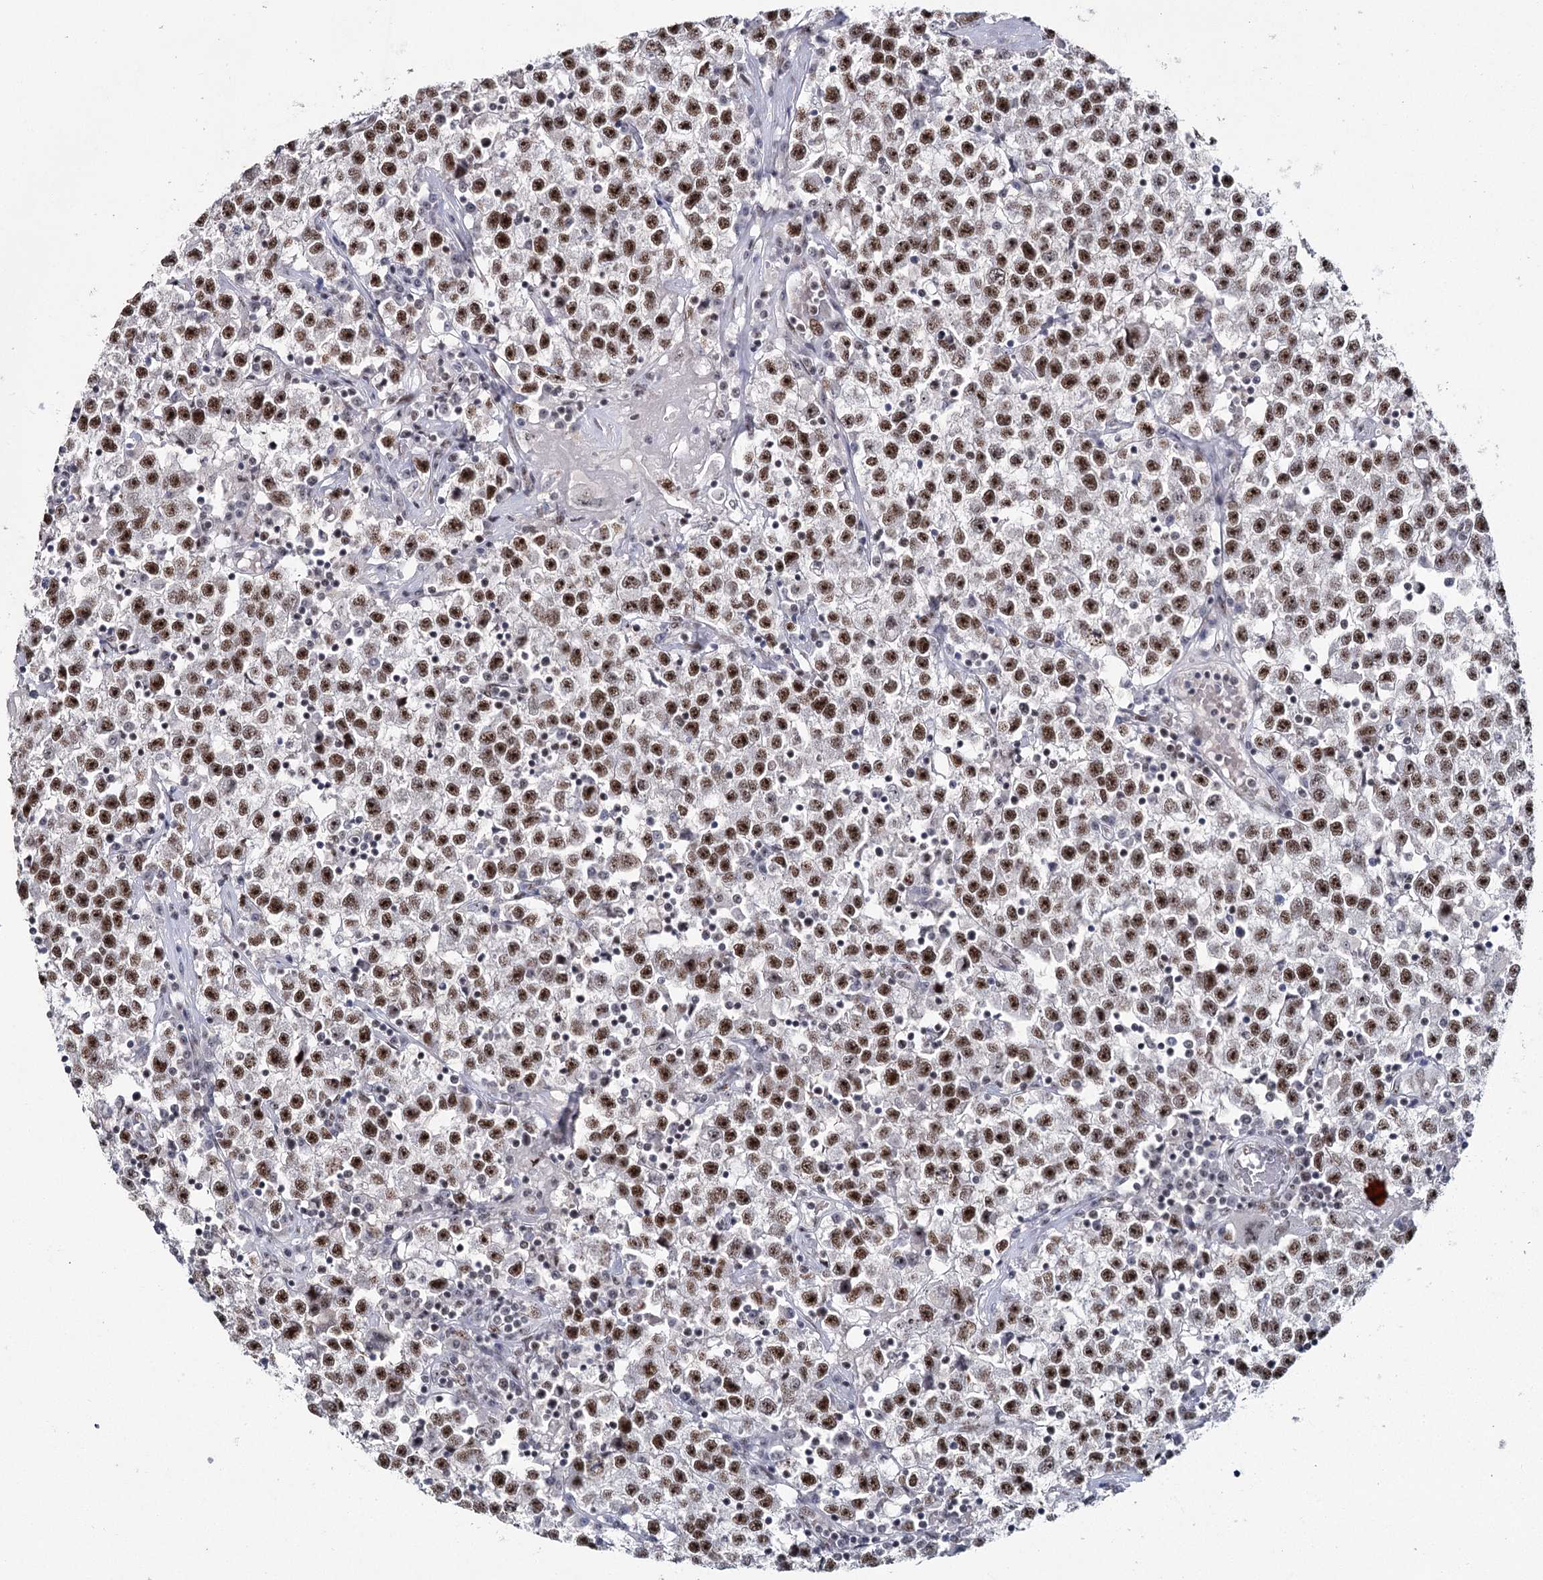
{"staining": {"intensity": "strong", "quantity": ">75%", "location": "nuclear"}, "tissue": "testis cancer", "cell_type": "Tumor cells", "image_type": "cancer", "snomed": [{"axis": "morphology", "description": "Seminoma, NOS"}, {"axis": "topography", "description": "Testis"}], "caption": "Immunohistochemistry micrograph of human seminoma (testis) stained for a protein (brown), which demonstrates high levels of strong nuclear expression in approximately >75% of tumor cells.", "gene": "SCAF8", "patient": {"sex": "male", "age": 22}}